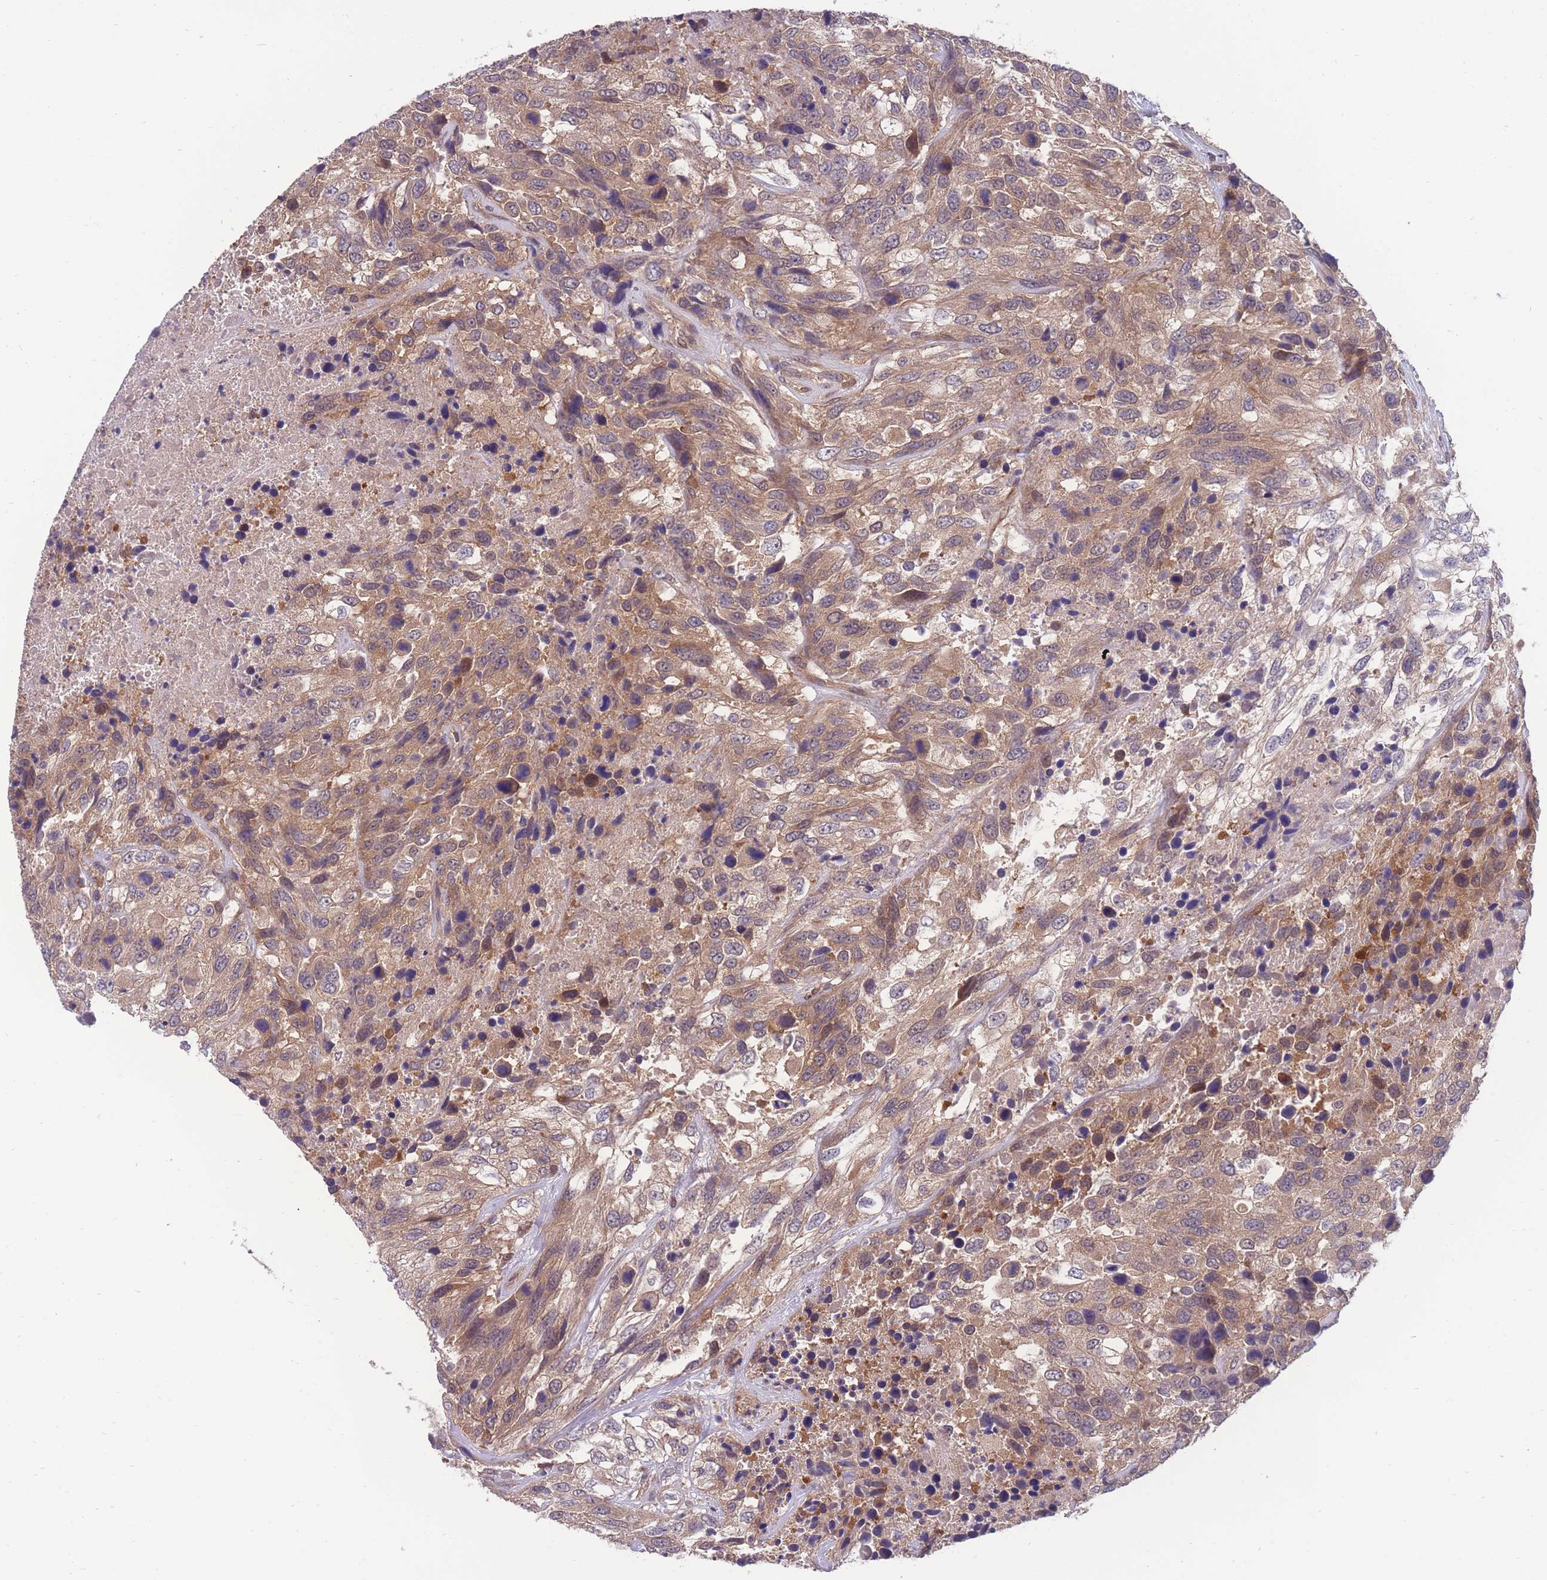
{"staining": {"intensity": "moderate", "quantity": ">75%", "location": "cytoplasmic/membranous"}, "tissue": "urothelial cancer", "cell_type": "Tumor cells", "image_type": "cancer", "snomed": [{"axis": "morphology", "description": "Urothelial carcinoma, High grade"}, {"axis": "topography", "description": "Urinary bladder"}], "caption": "Immunohistochemistry staining of urothelial cancer, which reveals medium levels of moderate cytoplasmic/membranous expression in approximately >75% of tumor cells indicating moderate cytoplasmic/membranous protein staining. The staining was performed using DAB (brown) for protein detection and nuclei were counterstained in hematoxylin (blue).", "gene": "UBE2N", "patient": {"sex": "female", "age": 70}}